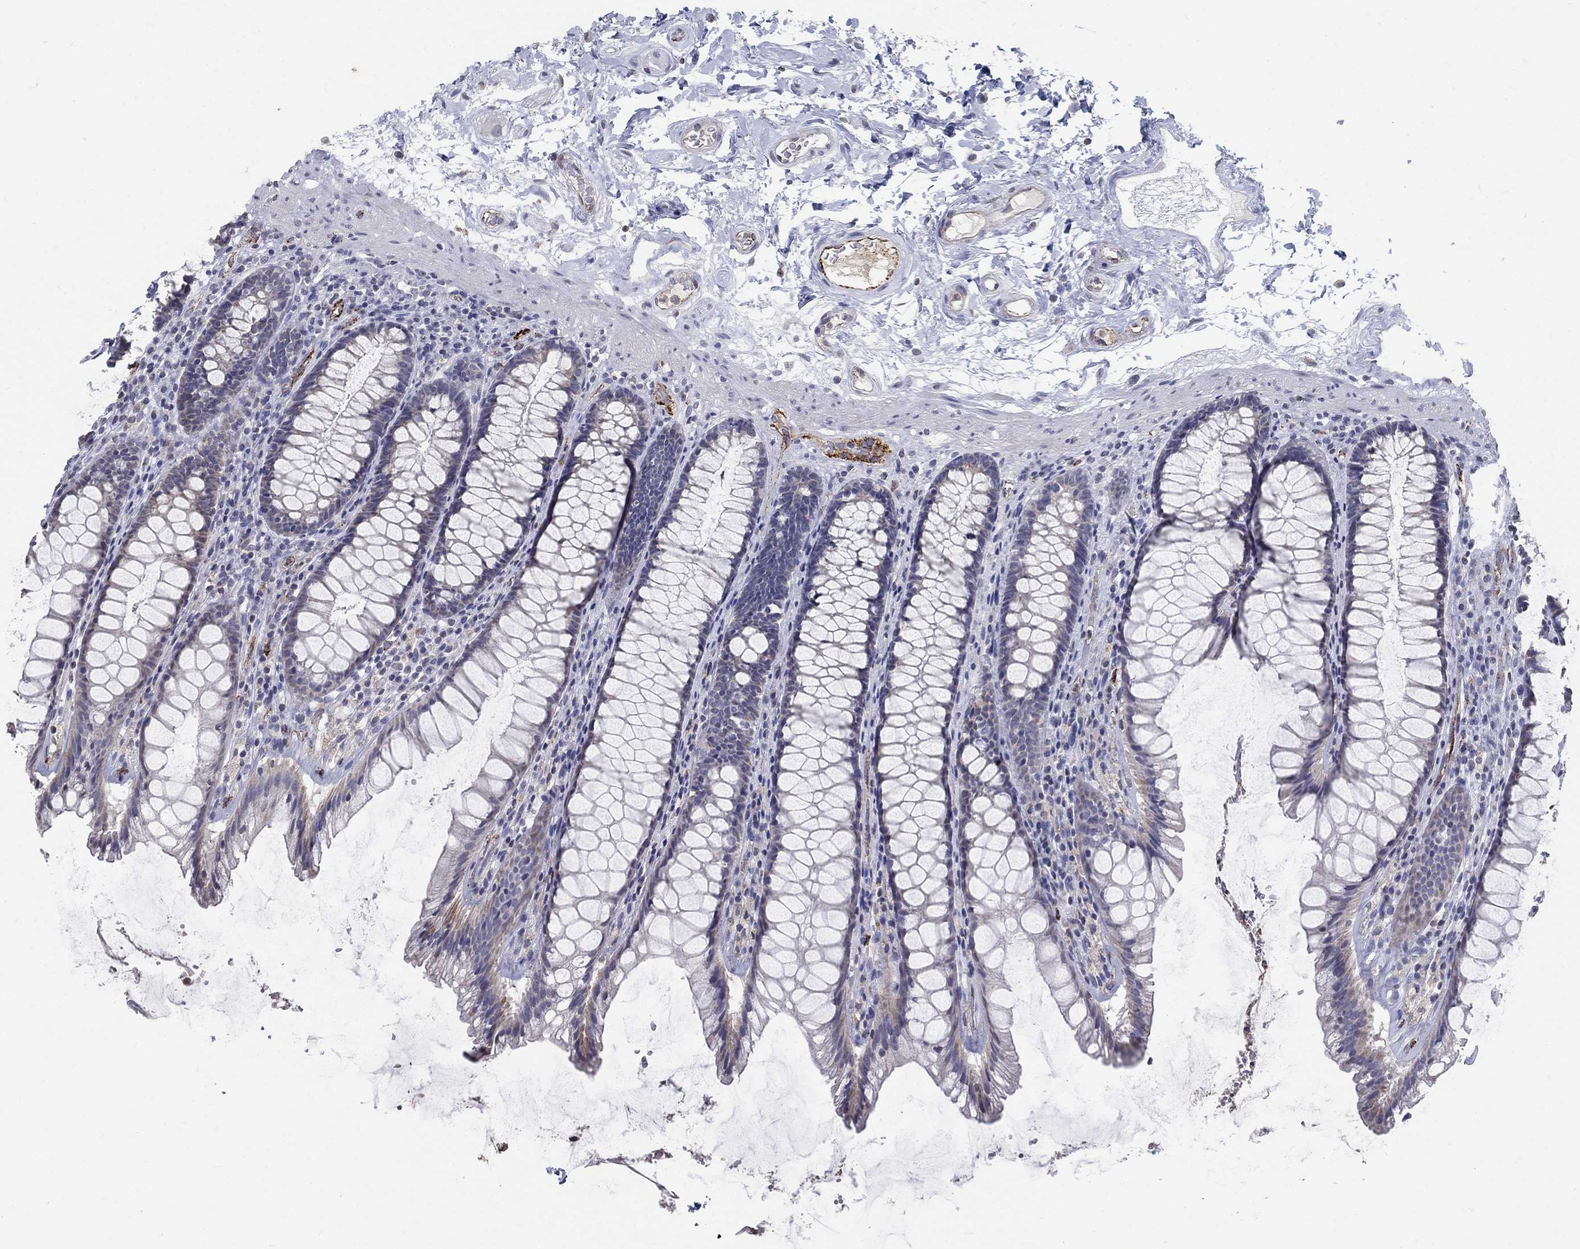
{"staining": {"intensity": "negative", "quantity": "none", "location": "none"}, "tissue": "rectum", "cell_type": "Glandular cells", "image_type": "normal", "snomed": [{"axis": "morphology", "description": "Normal tissue, NOS"}, {"axis": "topography", "description": "Rectum"}], "caption": "DAB immunohistochemical staining of unremarkable human rectum shows no significant expression in glandular cells.", "gene": "TINAG", "patient": {"sex": "male", "age": 72}}